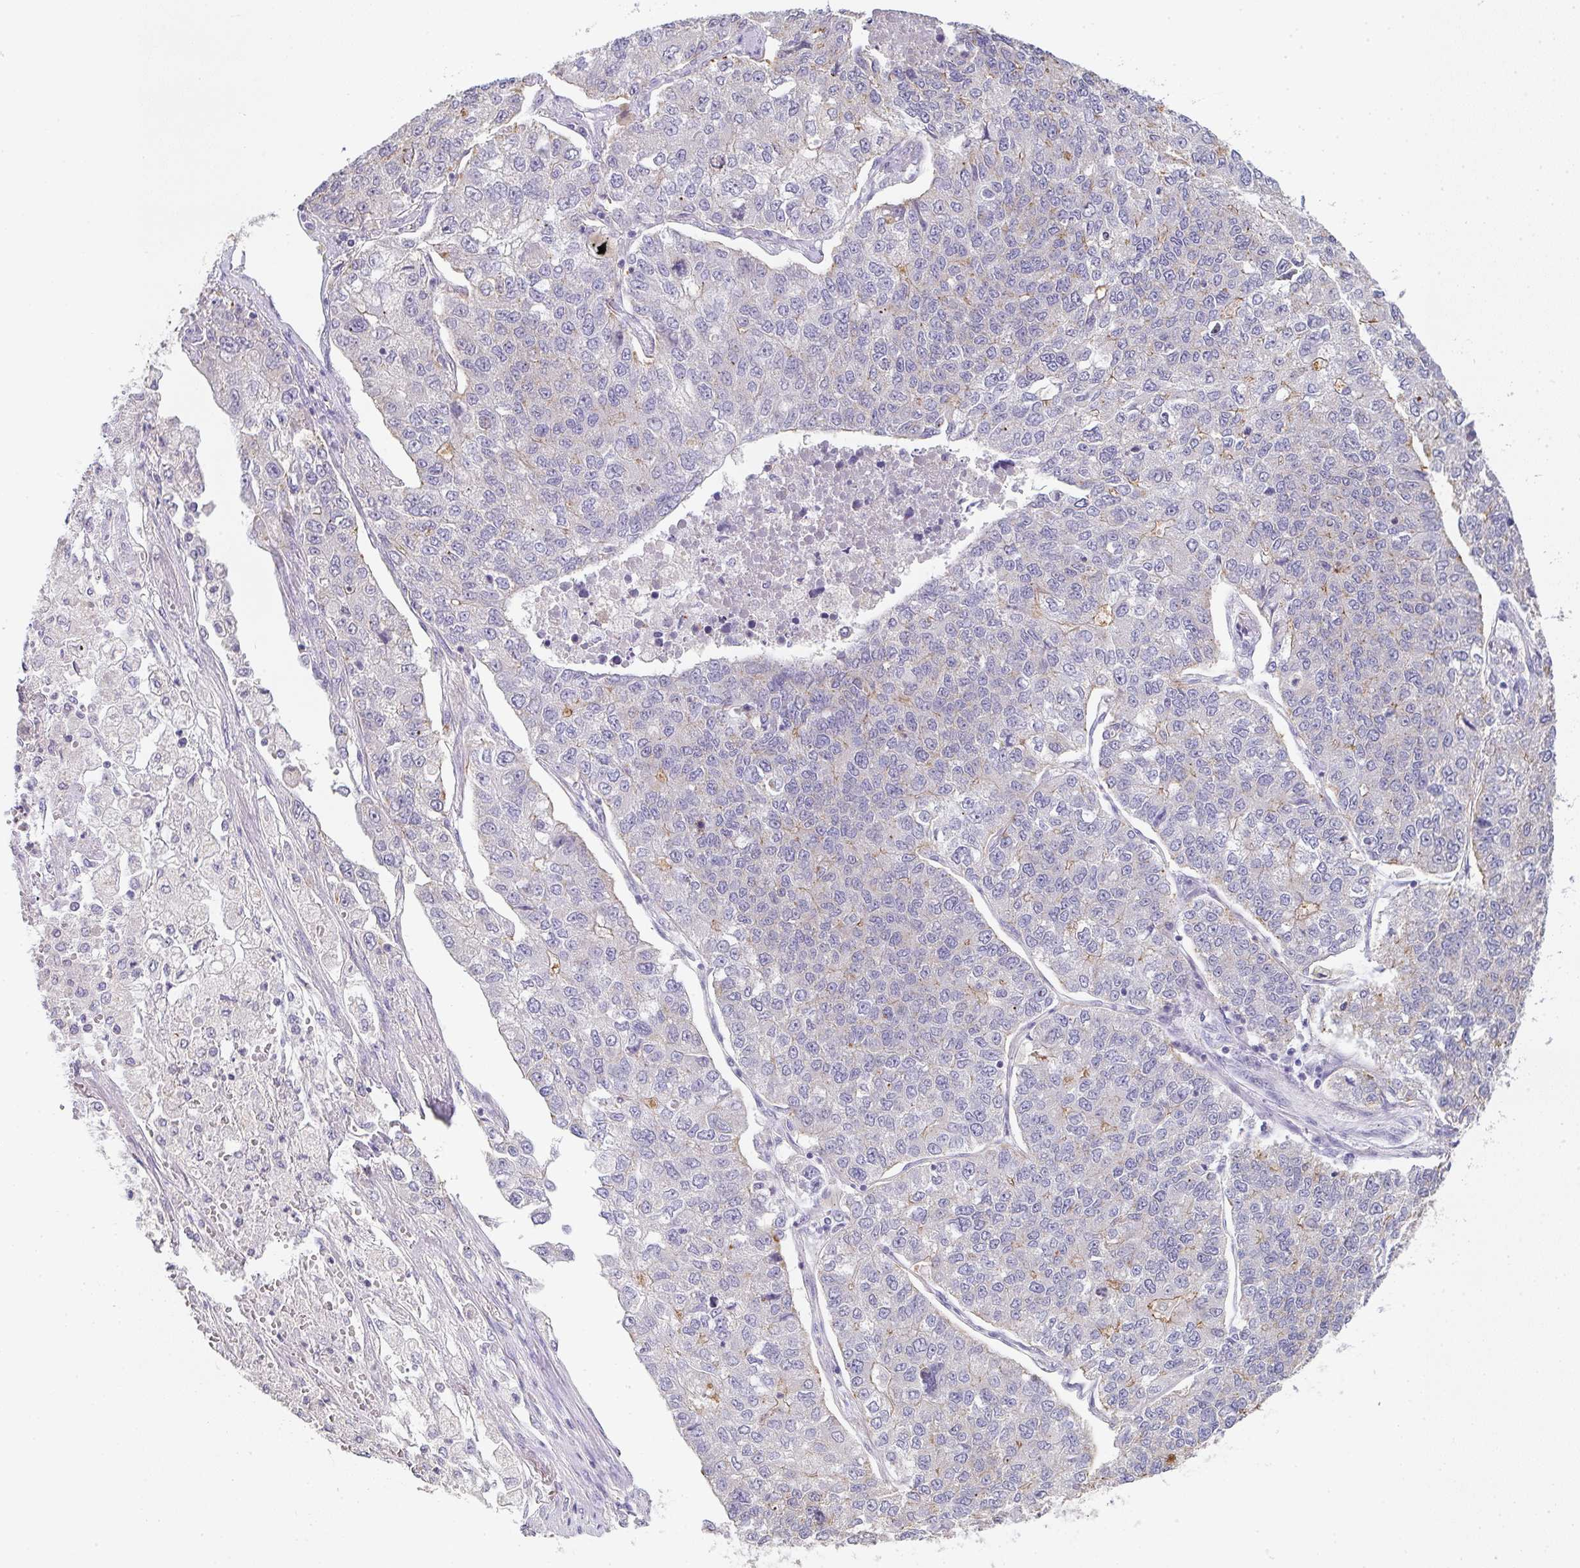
{"staining": {"intensity": "weak", "quantity": "<25%", "location": "cytoplasmic/membranous"}, "tissue": "lung cancer", "cell_type": "Tumor cells", "image_type": "cancer", "snomed": [{"axis": "morphology", "description": "Adenocarcinoma, NOS"}, {"axis": "topography", "description": "Lung"}], "caption": "Photomicrograph shows no significant protein expression in tumor cells of lung adenocarcinoma.", "gene": "CHMP5", "patient": {"sex": "male", "age": 49}}